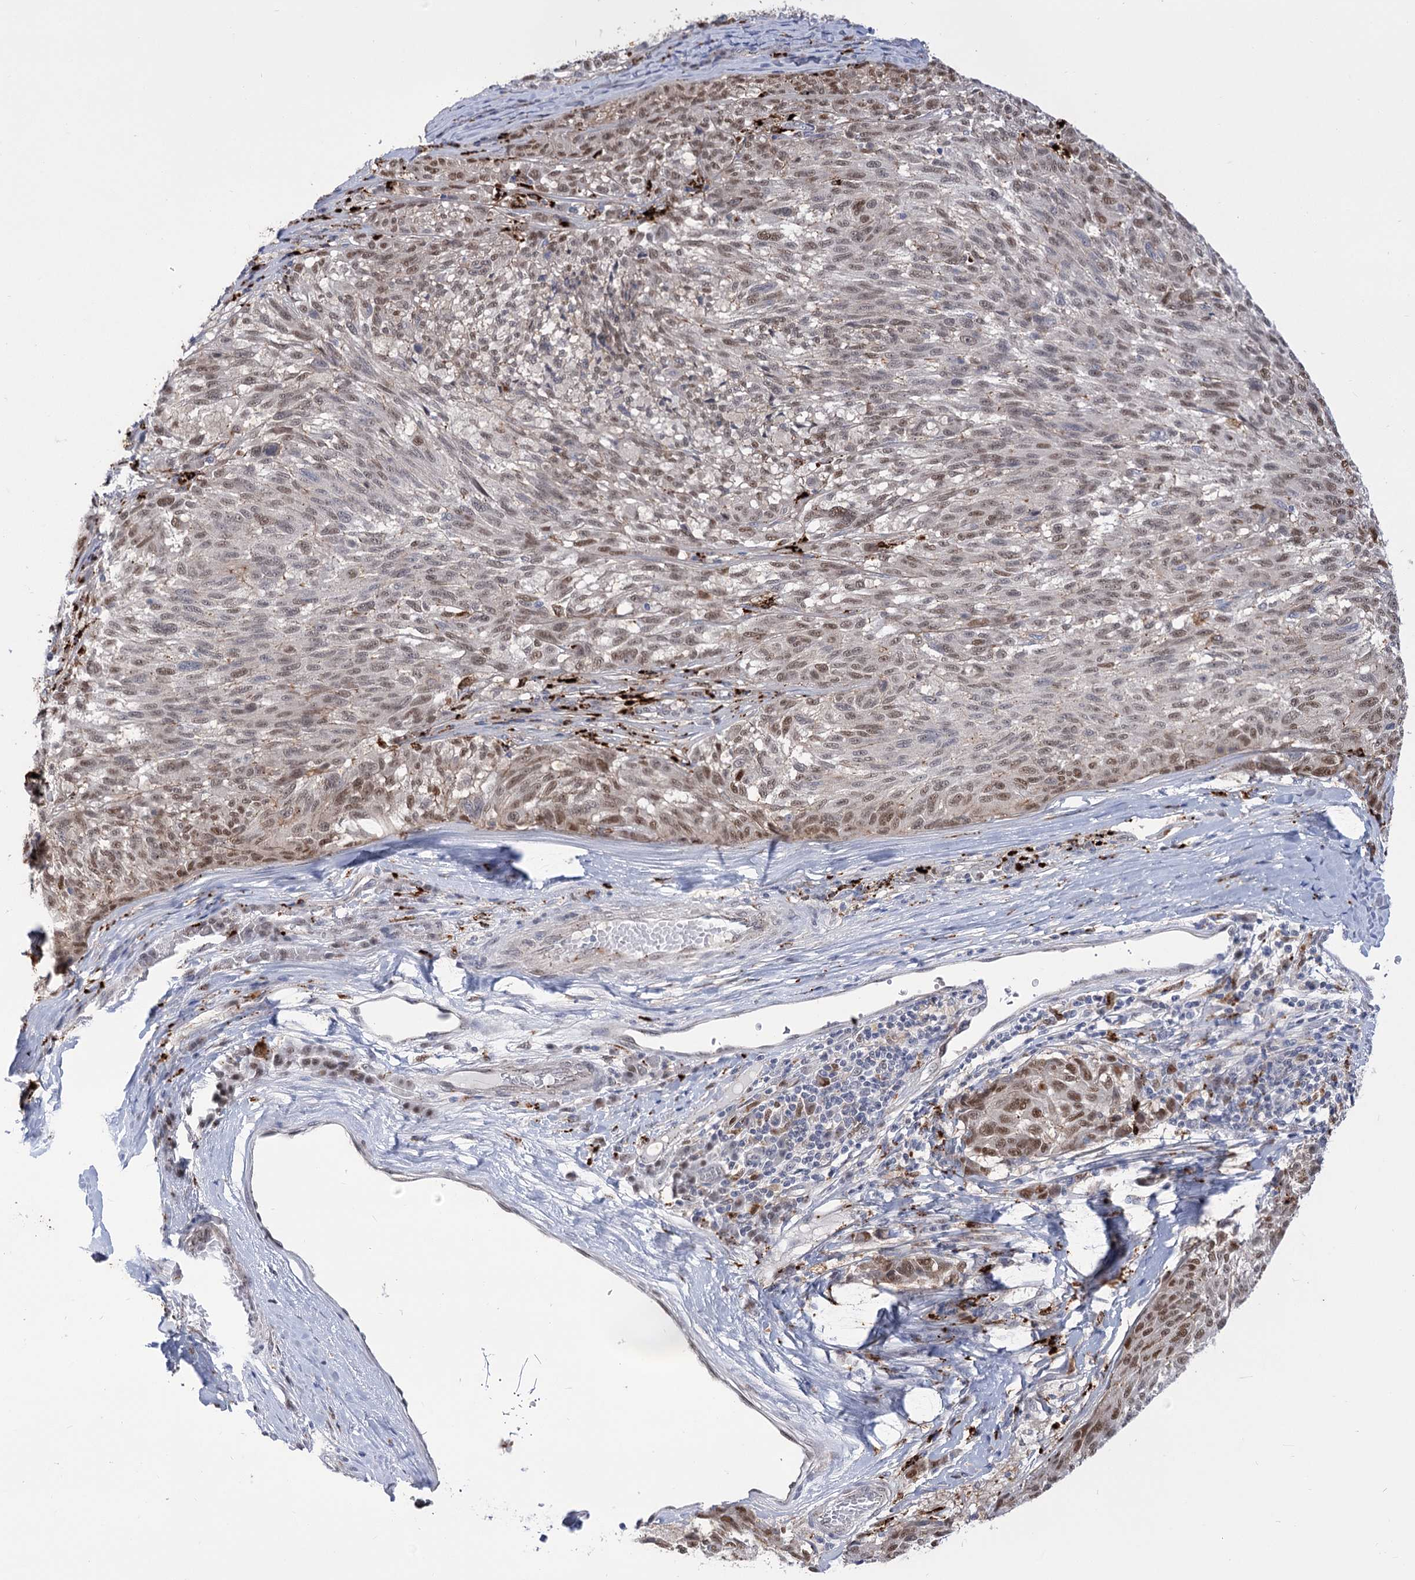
{"staining": {"intensity": "moderate", "quantity": ">75%", "location": "nuclear"}, "tissue": "melanoma", "cell_type": "Tumor cells", "image_type": "cancer", "snomed": [{"axis": "morphology", "description": "Malignant melanoma, NOS"}, {"axis": "topography", "description": "Skin"}], "caption": "IHC staining of melanoma, which shows medium levels of moderate nuclear positivity in about >75% of tumor cells indicating moderate nuclear protein positivity. The staining was performed using DAB (brown) for protein detection and nuclei were counterstained in hematoxylin (blue).", "gene": "SIAE", "patient": {"sex": "male", "age": 53}}